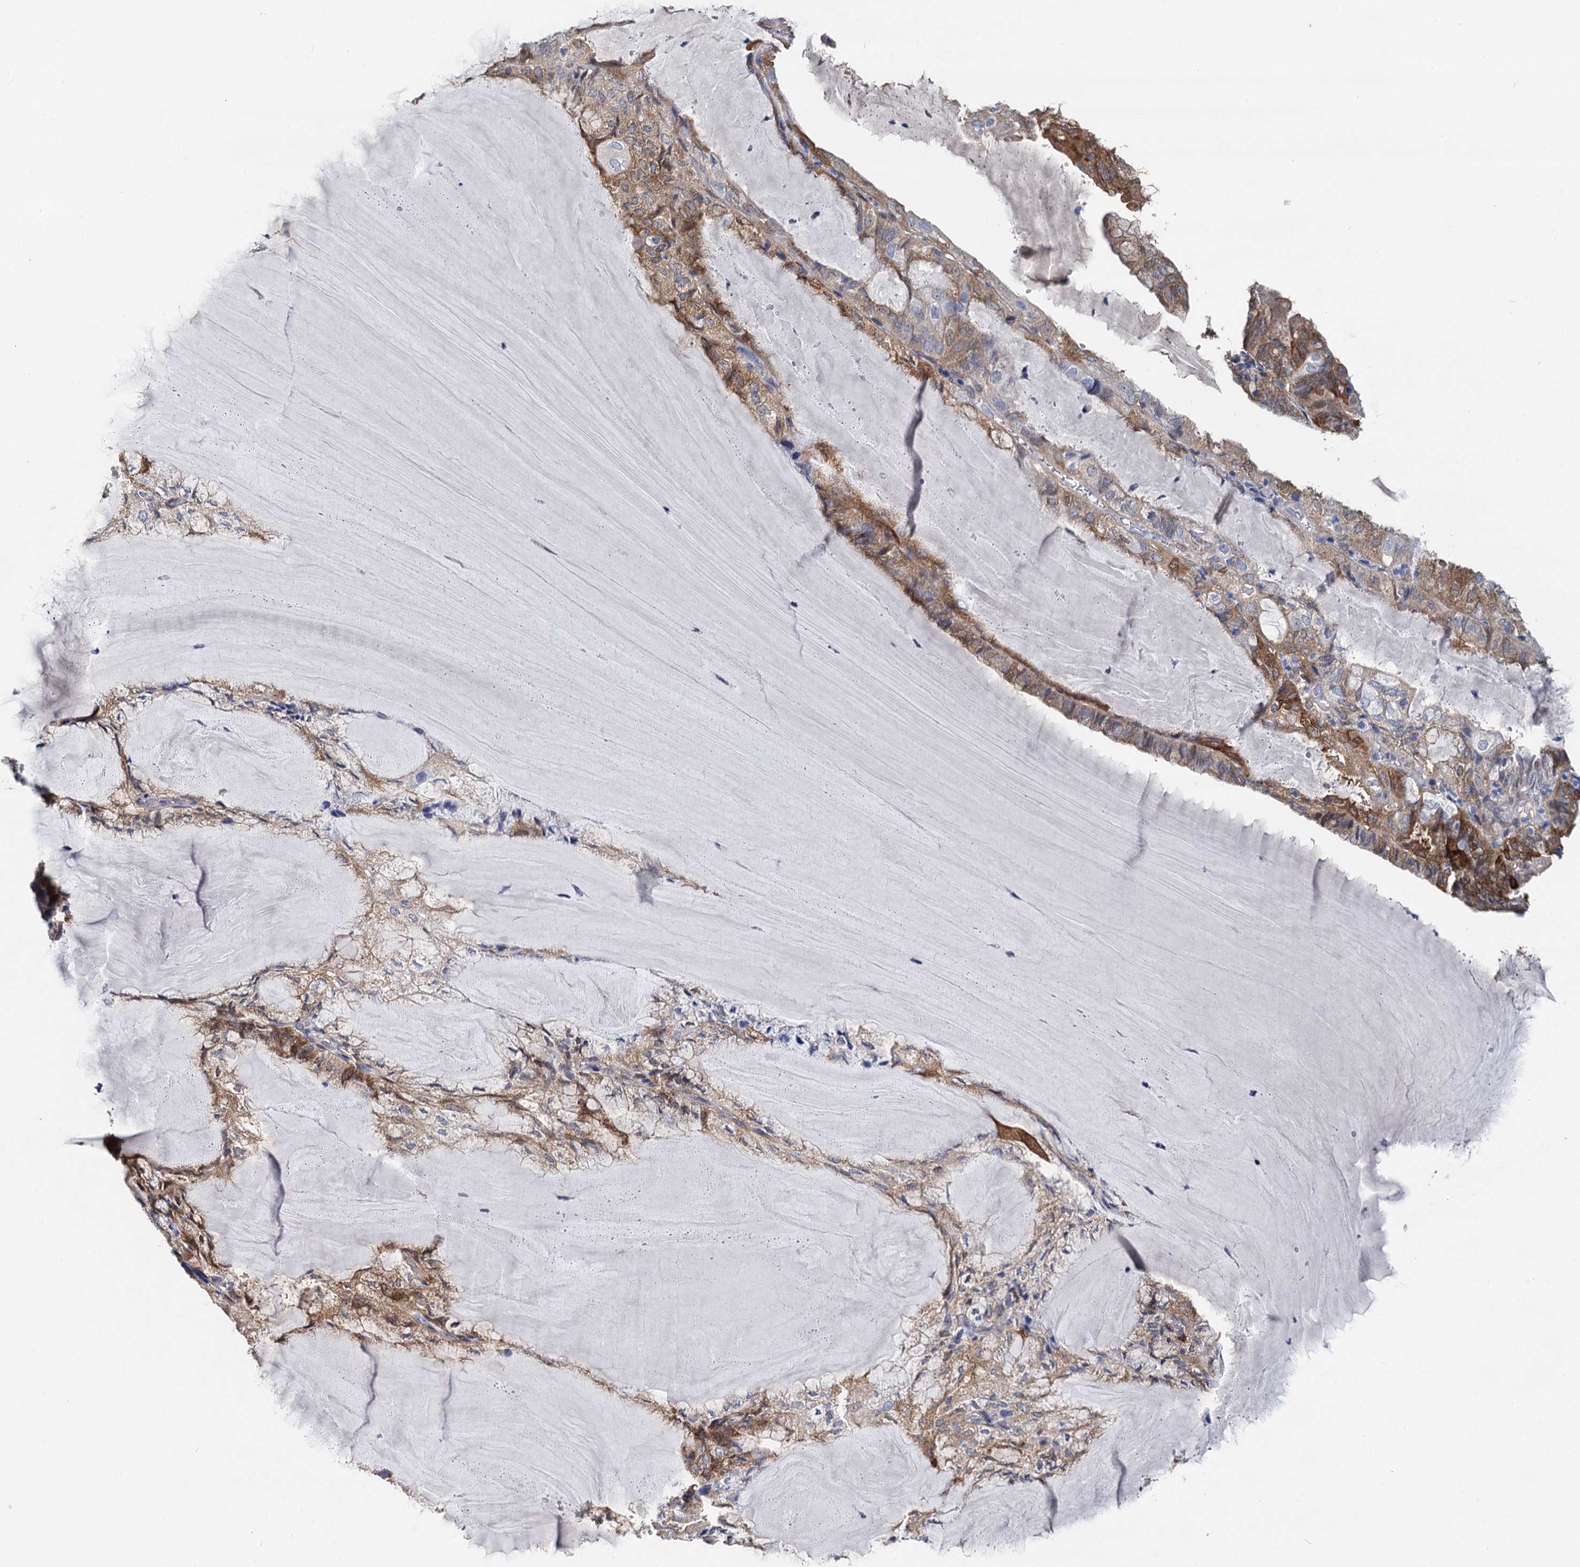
{"staining": {"intensity": "moderate", "quantity": ">75%", "location": "cytoplasmic/membranous"}, "tissue": "endometrial cancer", "cell_type": "Tumor cells", "image_type": "cancer", "snomed": [{"axis": "morphology", "description": "Adenocarcinoma, NOS"}, {"axis": "topography", "description": "Endometrium"}], "caption": "IHC of human endometrial cancer (adenocarcinoma) reveals medium levels of moderate cytoplasmic/membranous positivity in about >75% of tumor cells.", "gene": "GSTM3", "patient": {"sex": "female", "age": 81}}